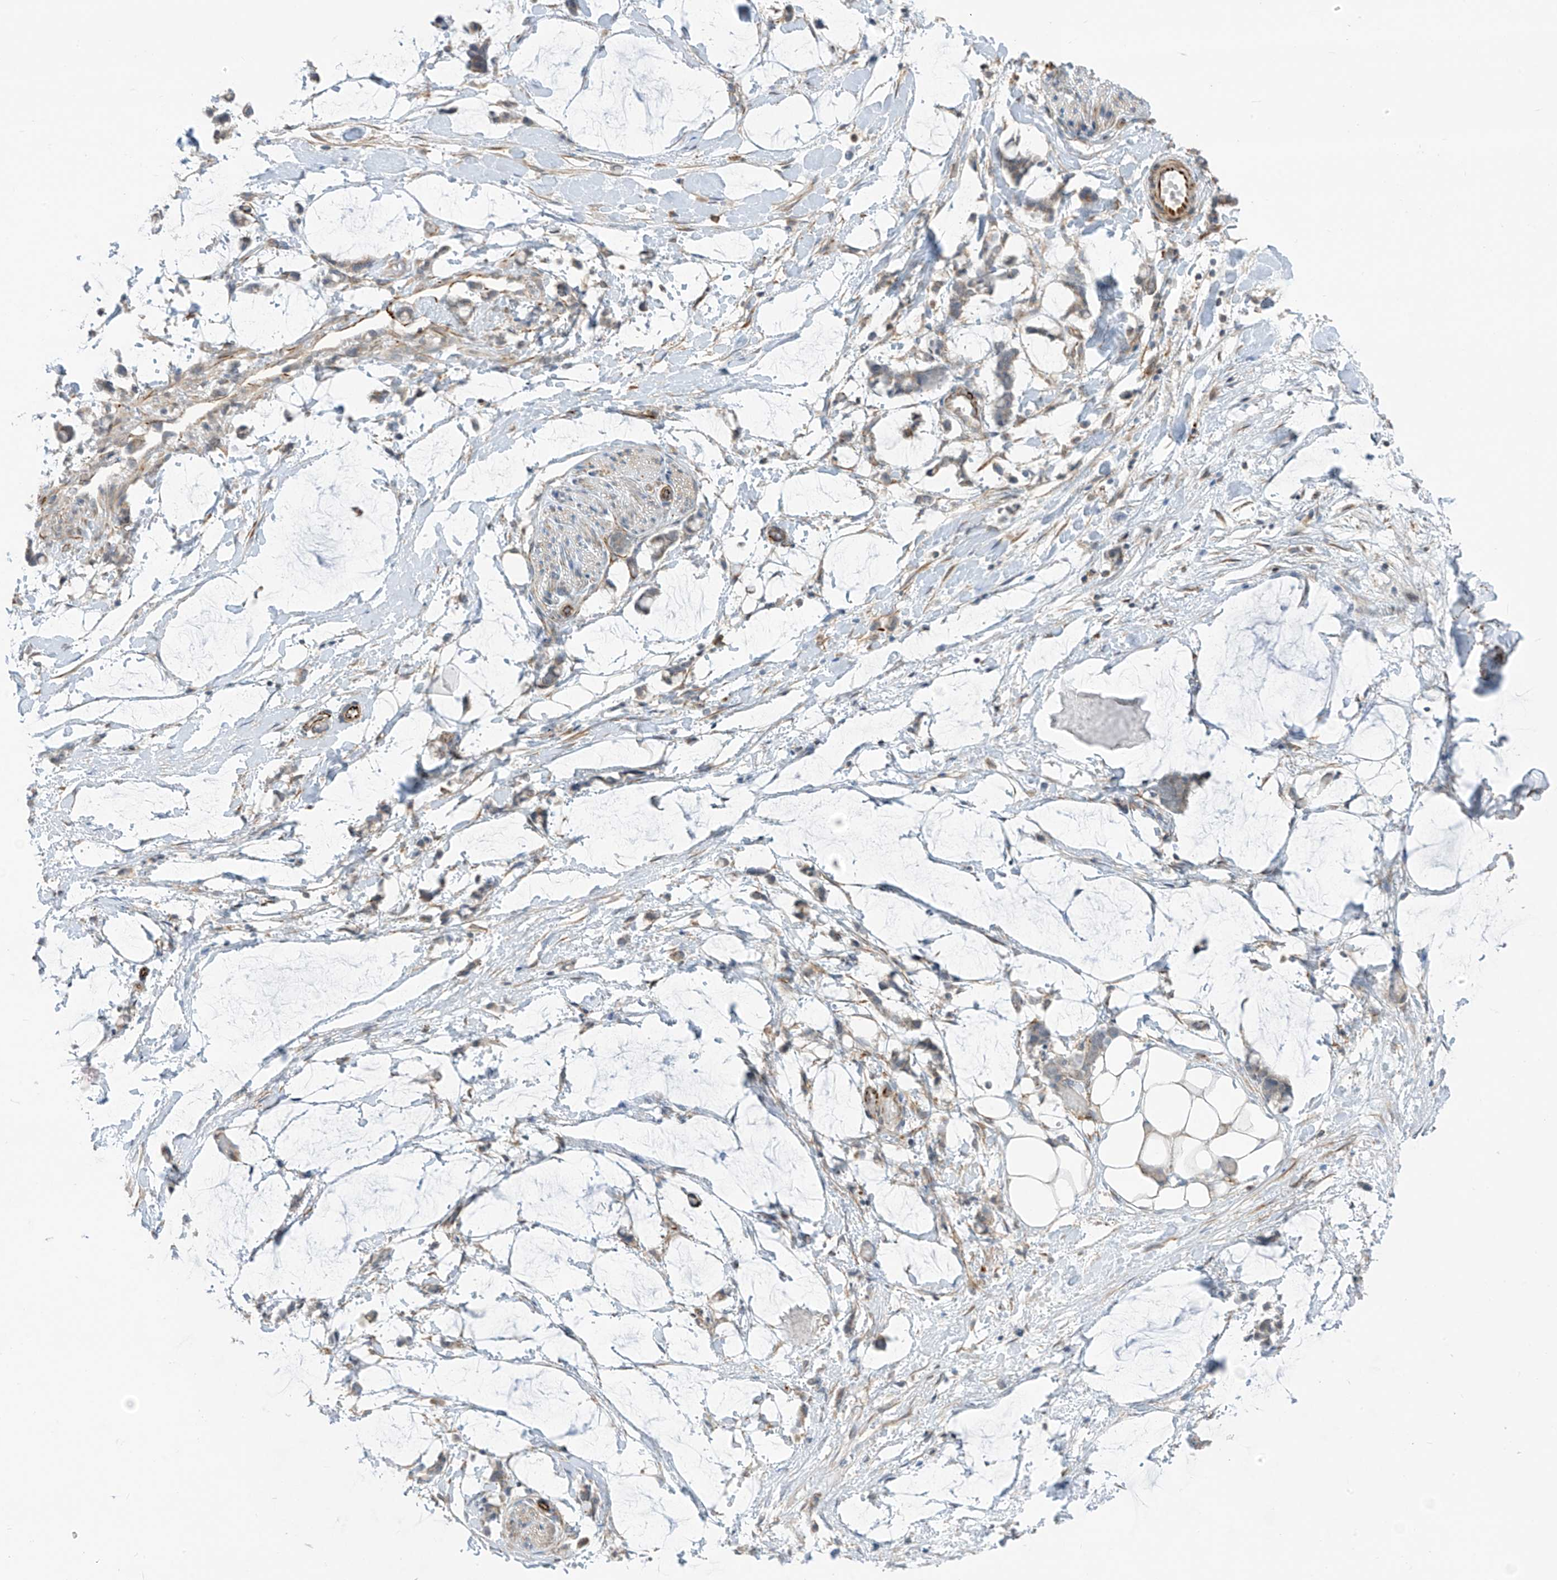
{"staining": {"intensity": "negative", "quantity": "none", "location": "none"}, "tissue": "adipose tissue", "cell_type": "Adipocytes", "image_type": "normal", "snomed": [{"axis": "morphology", "description": "Normal tissue, NOS"}, {"axis": "morphology", "description": "Adenocarcinoma, NOS"}, {"axis": "topography", "description": "Colon"}, {"axis": "topography", "description": "Peripheral nerve tissue"}], "caption": "This is an IHC image of unremarkable adipose tissue. There is no expression in adipocytes.", "gene": "HS6ST2", "patient": {"sex": "male", "age": 14}}